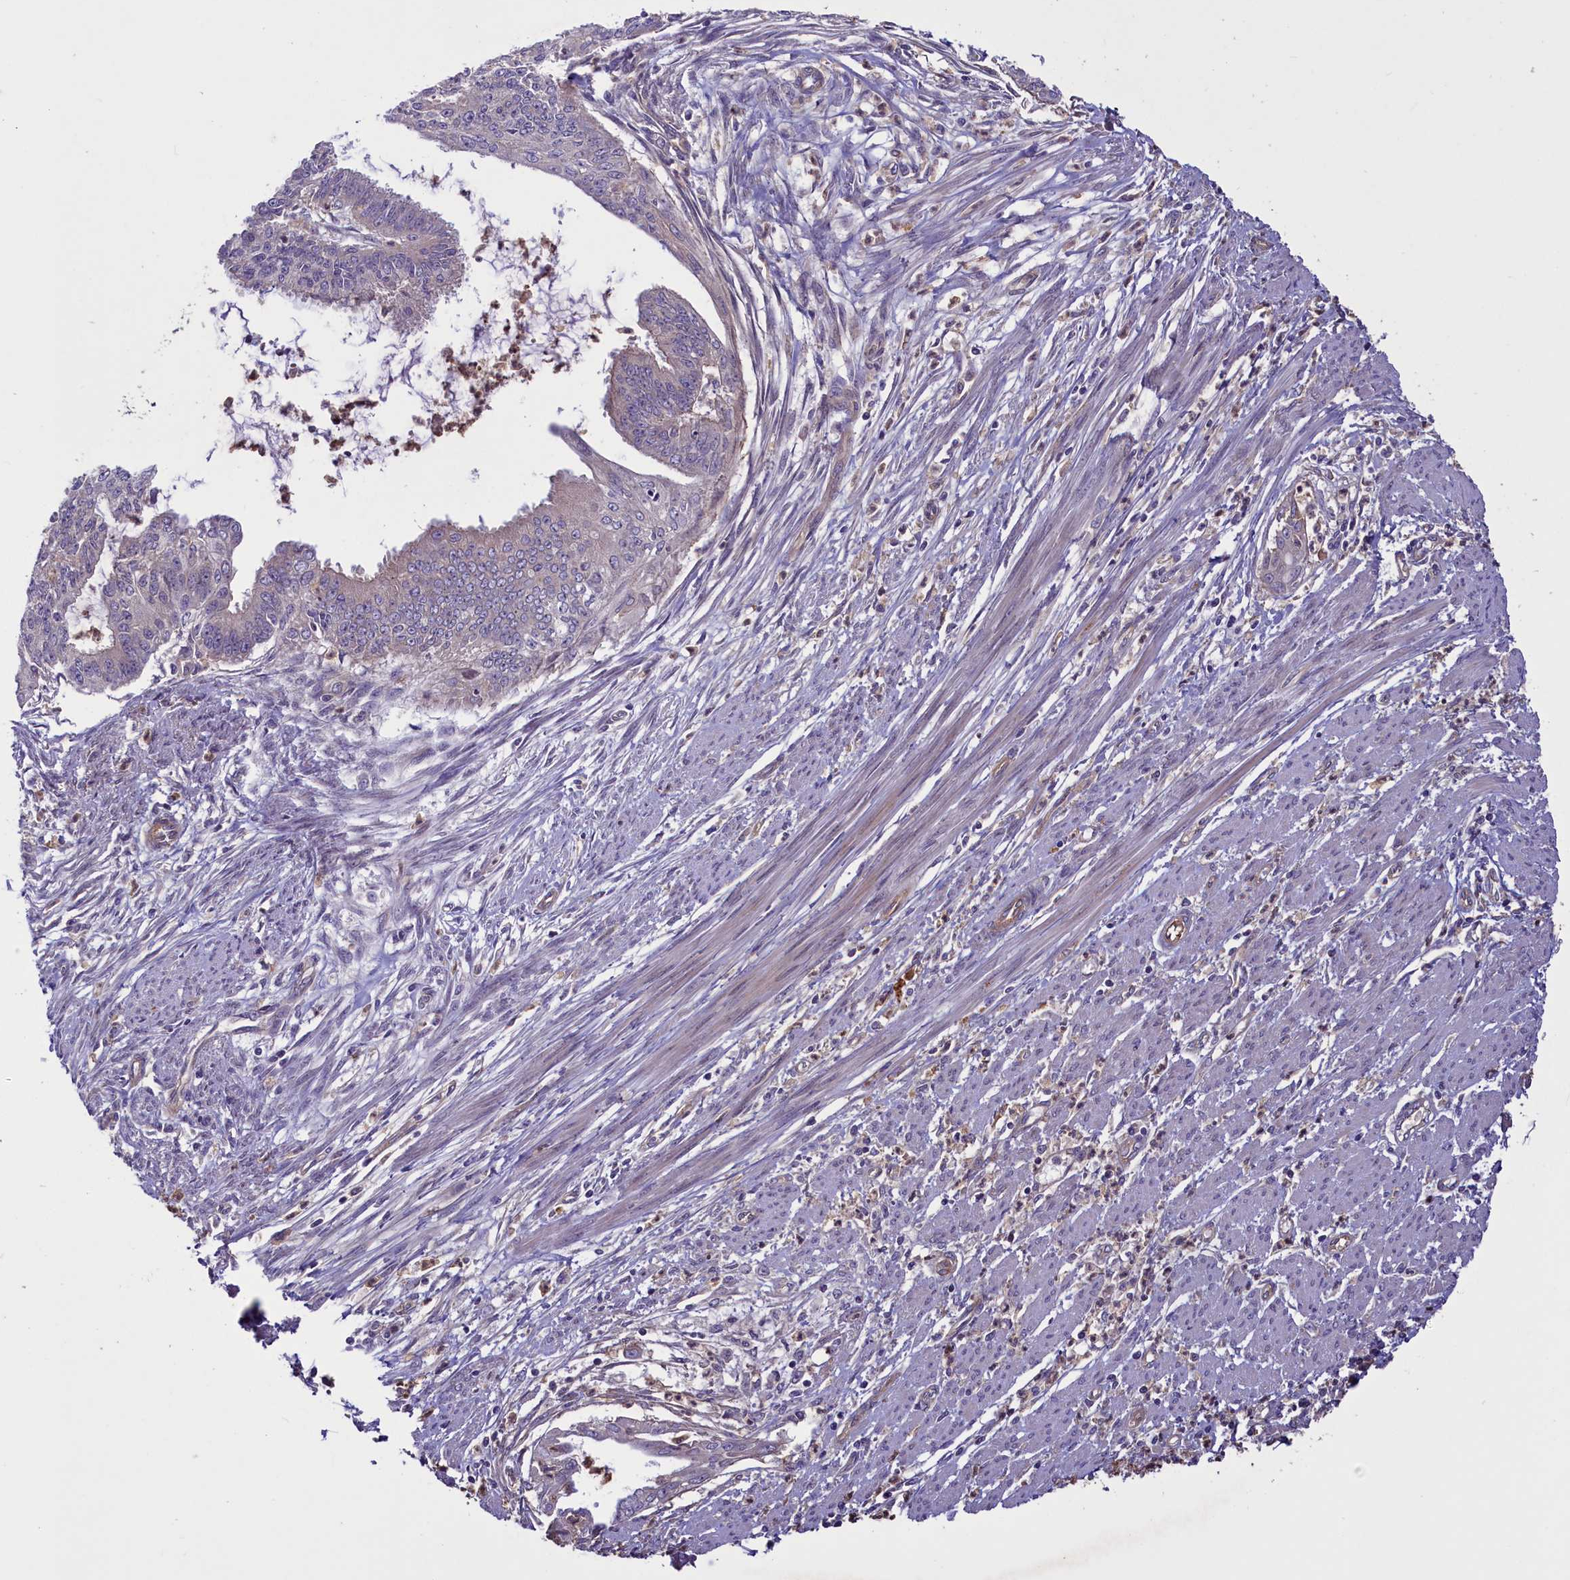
{"staining": {"intensity": "negative", "quantity": "none", "location": "none"}, "tissue": "endometrial cancer", "cell_type": "Tumor cells", "image_type": "cancer", "snomed": [{"axis": "morphology", "description": "Adenocarcinoma, NOS"}, {"axis": "topography", "description": "Endometrium"}], "caption": "High magnification brightfield microscopy of endometrial cancer stained with DAB (3,3'-diaminobenzidine) (brown) and counterstained with hematoxylin (blue): tumor cells show no significant positivity.", "gene": "CCDC125", "patient": {"sex": "female", "age": 73}}